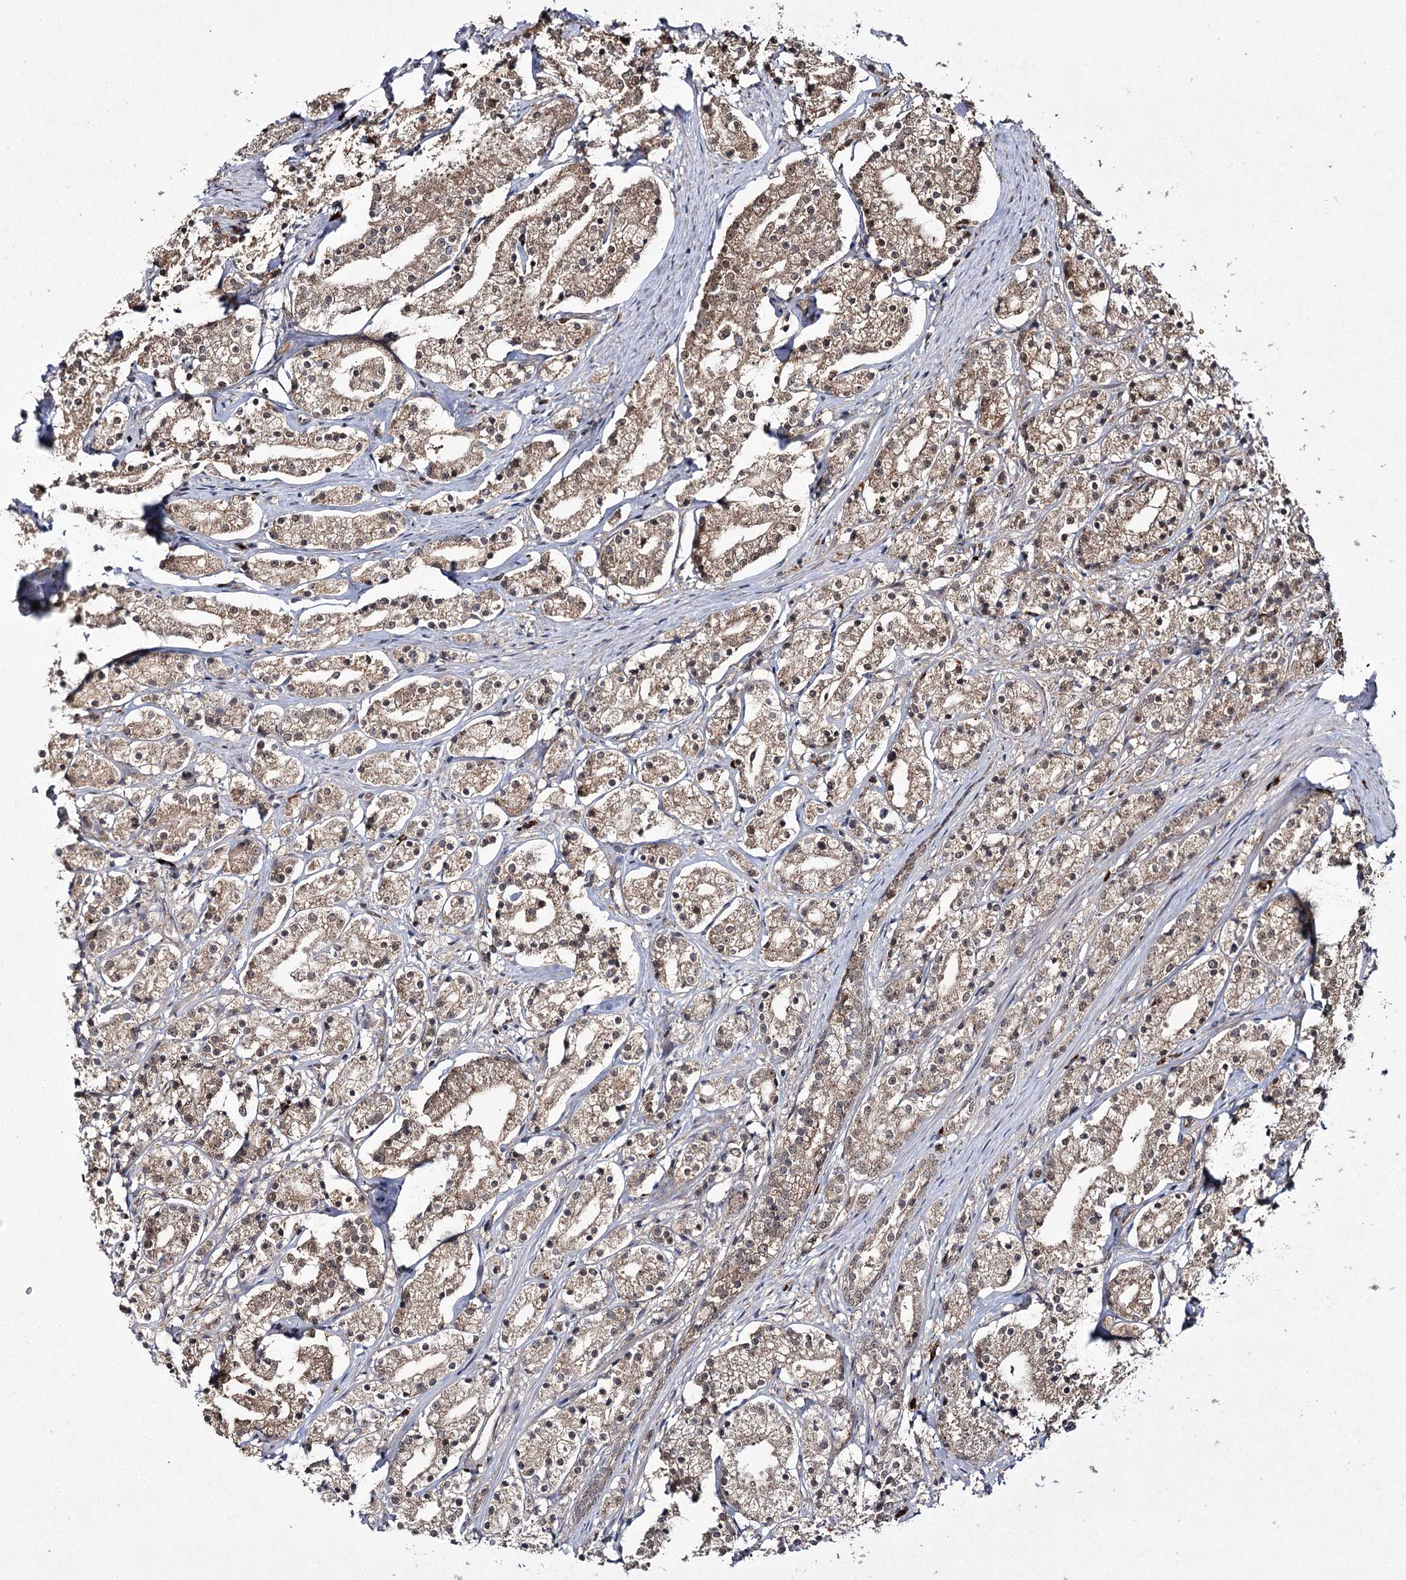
{"staining": {"intensity": "moderate", "quantity": ">75%", "location": "cytoplasmic/membranous,nuclear"}, "tissue": "prostate cancer", "cell_type": "Tumor cells", "image_type": "cancer", "snomed": [{"axis": "morphology", "description": "Adenocarcinoma, High grade"}, {"axis": "topography", "description": "Prostate"}], "caption": "Adenocarcinoma (high-grade) (prostate) tissue displays moderate cytoplasmic/membranous and nuclear expression in approximately >75% of tumor cells", "gene": "TRNT1", "patient": {"sex": "male", "age": 69}}